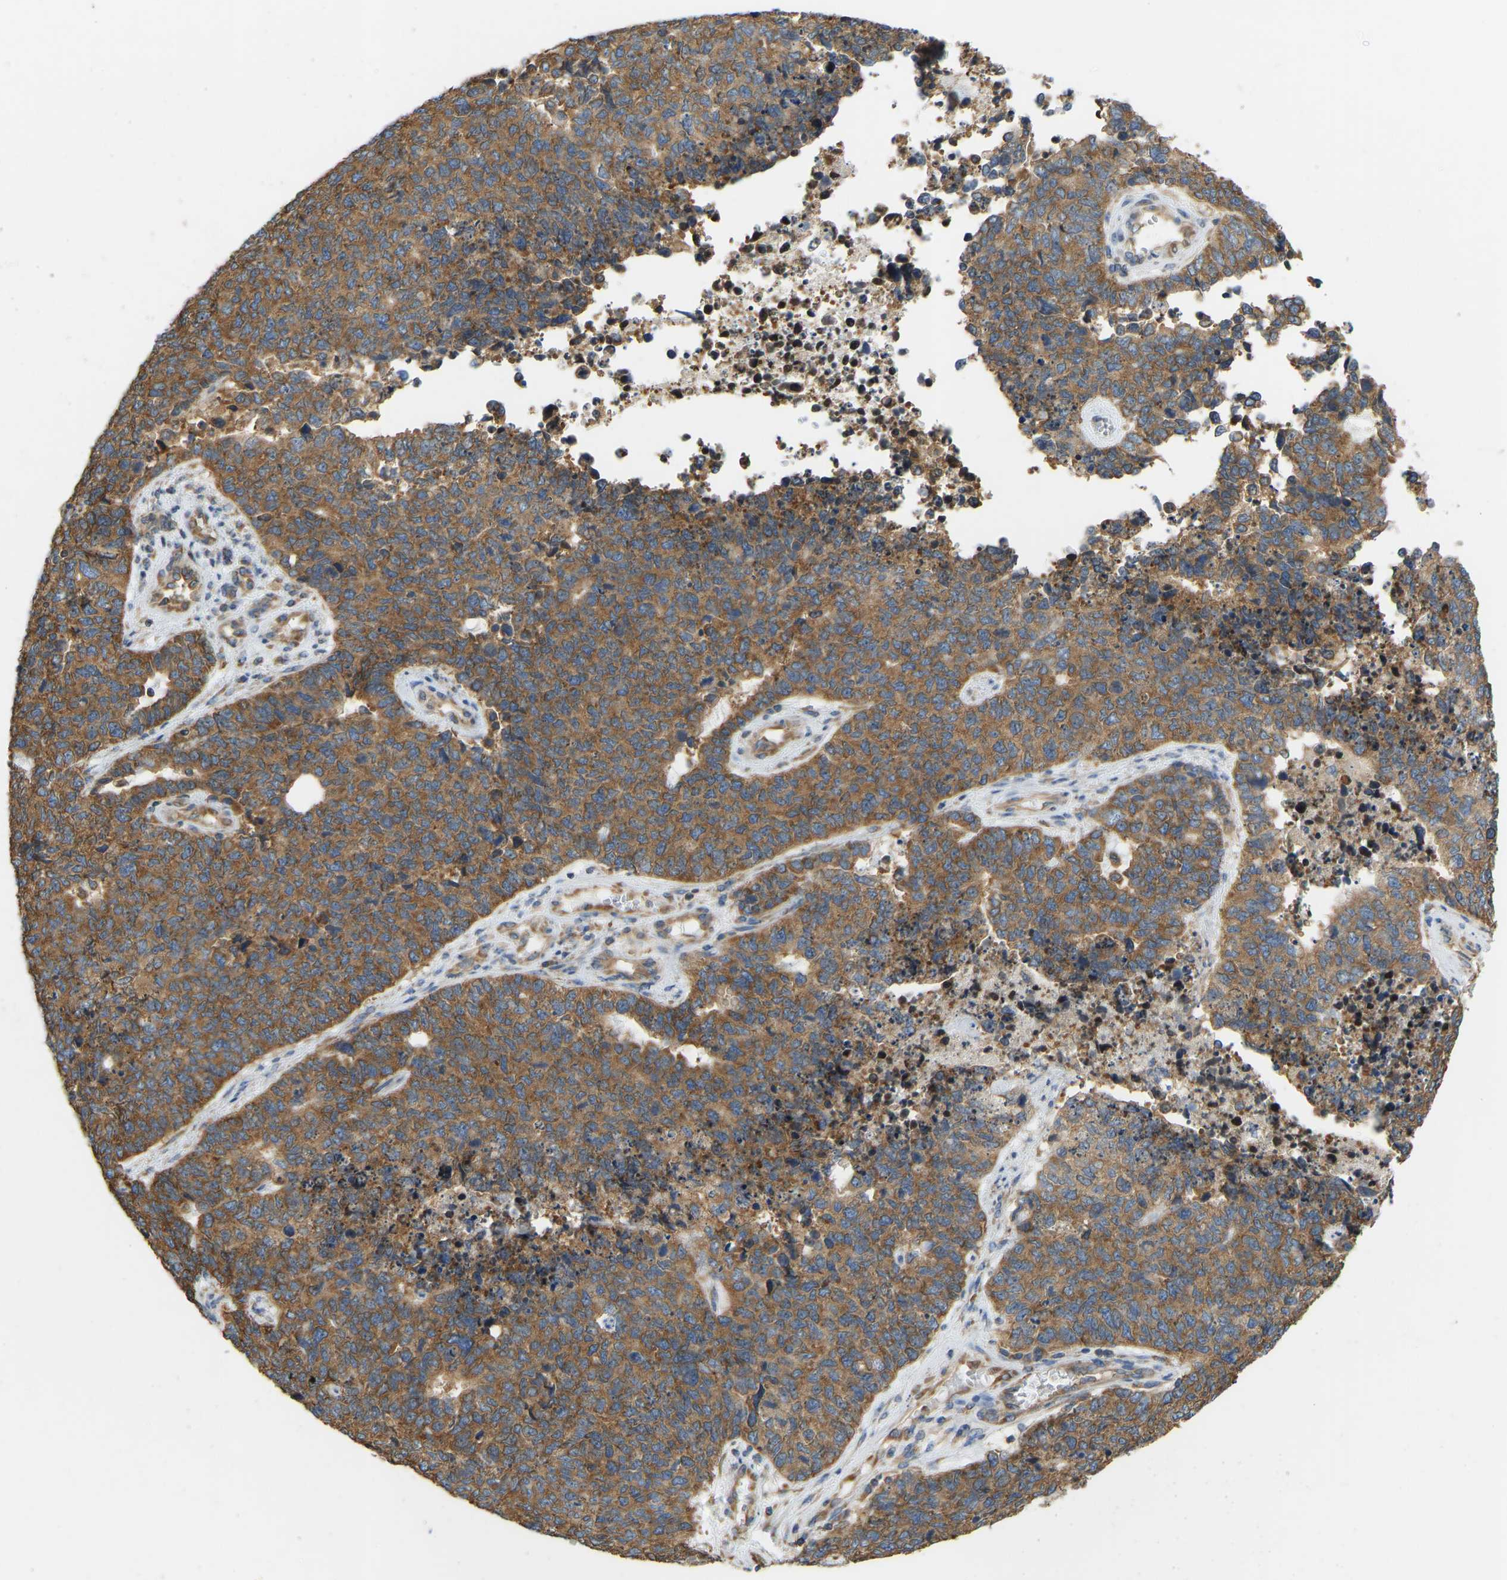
{"staining": {"intensity": "moderate", "quantity": ">75%", "location": "cytoplasmic/membranous"}, "tissue": "cervical cancer", "cell_type": "Tumor cells", "image_type": "cancer", "snomed": [{"axis": "morphology", "description": "Squamous cell carcinoma, NOS"}, {"axis": "topography", "description": "Cervix"}], "caption": "Immunohistochemical staining of human cervical squamous cell carcinoma demonstrates medium levels of moderate cytoplasmic/membranous expression in about >75% of tumor cells. (IHC, brightfield microscopy, high magnification).", "gene": "RPS6KB2", "patient": {"sex": "female", "age": 63}}